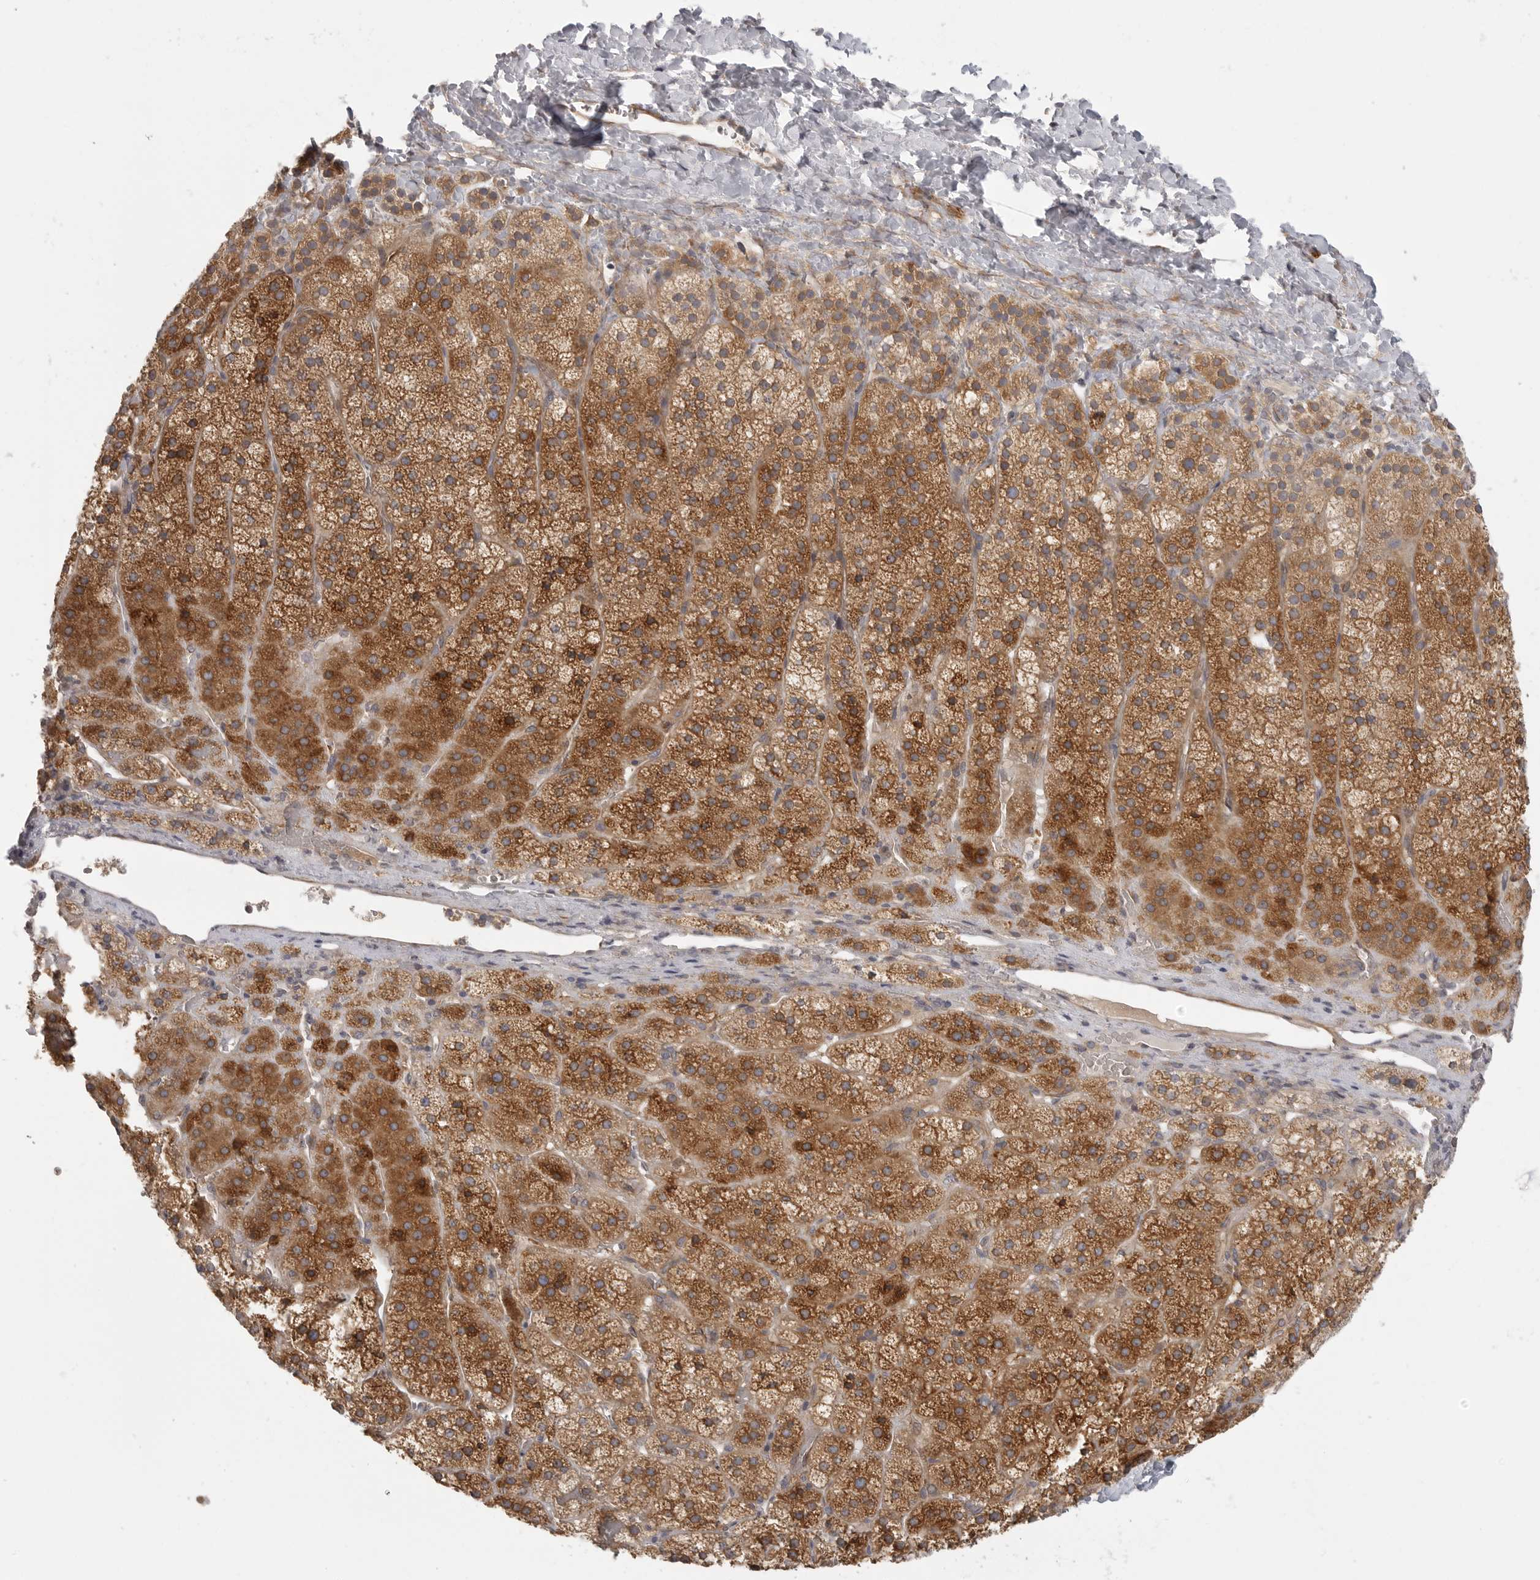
{"staining": {"intensity": "moderate", "quantity": ">75%", "location": "cytoplasmic/membranous"}, "tissue": "adrenal gland", "cell_type": "Glandular cells", "image_type": "normal", "snomed": [{"axis": "morphology", "description": "Normal tissue, NOS"}, {"axis": "topography", "description": "Adrenal gland"}], "caption": "Moderate cytoplasmic/membranous positivity for a protein is identified in approximately >75% of glandular cells of unremarkable adrenal gland using IHC.", "gene": "CERS2", "patient": {"sex": "female", "age": 44}}